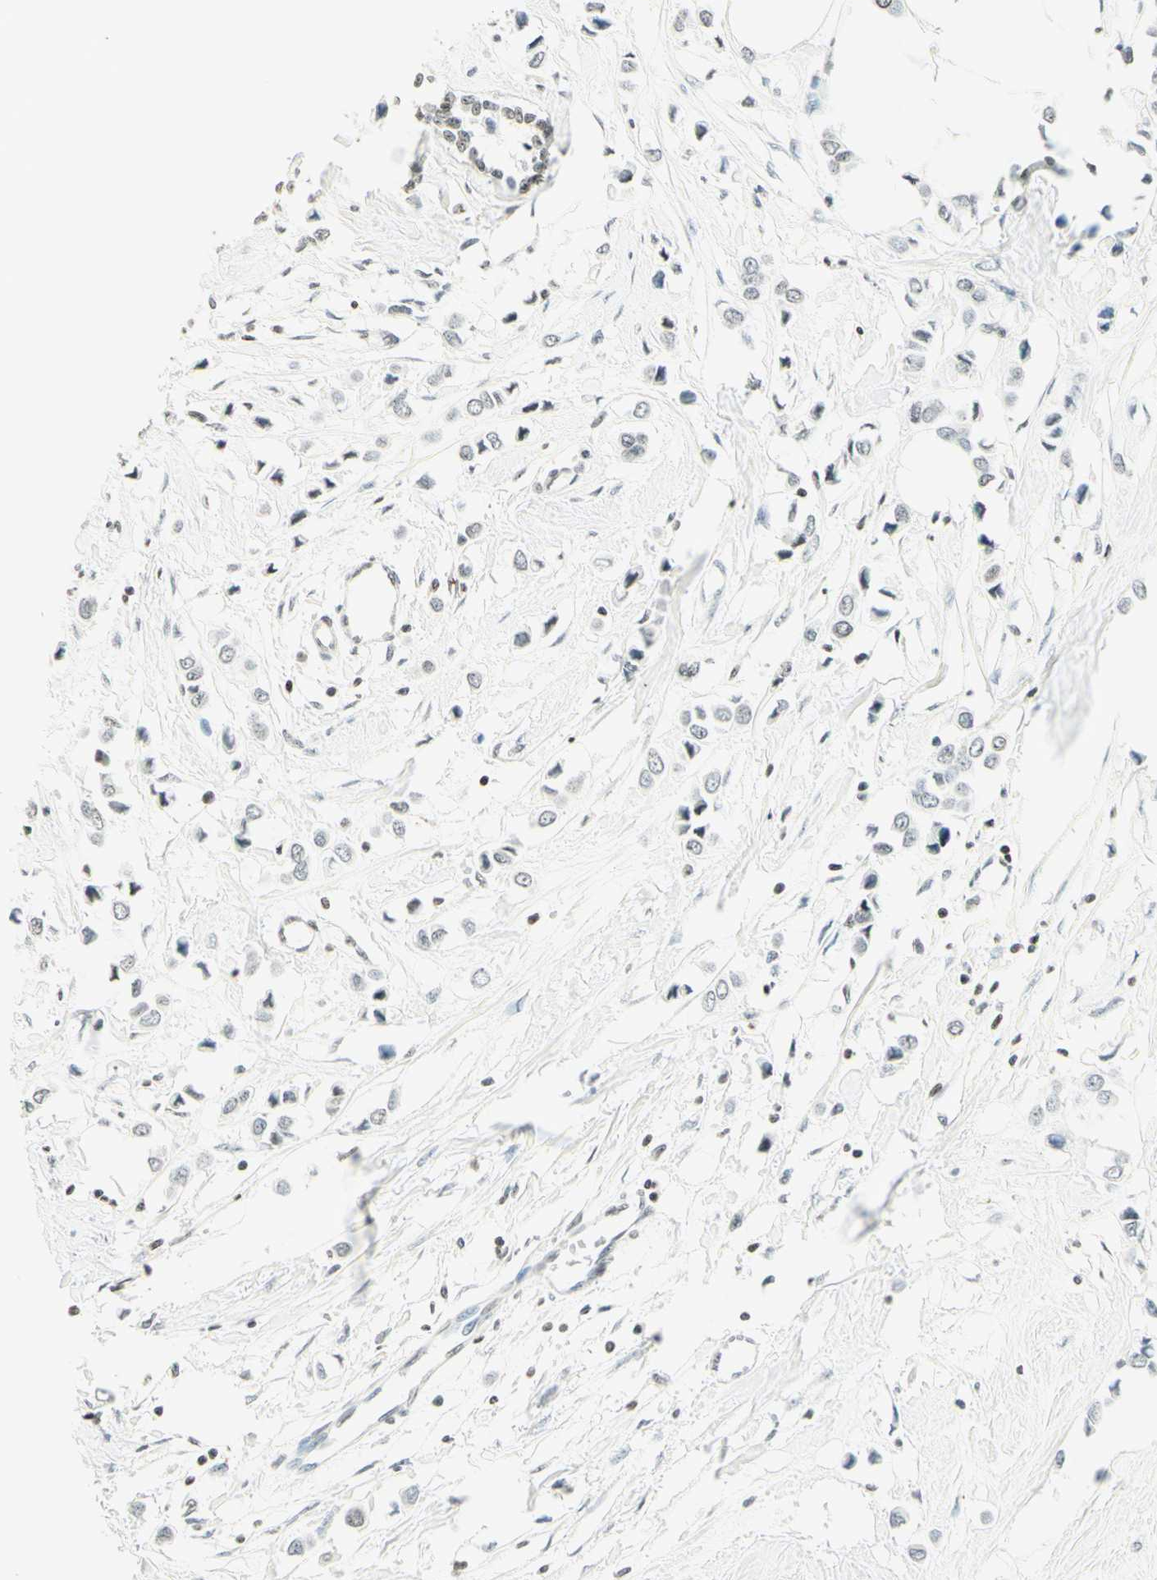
{"staining": {"intensity": "weak", "quantity": "25%-75%", "location": "nuclear"}, "tissue": "breast cancer", "cell_type": "Tumor cells", "image_type": "cancer", "snomed": [{"axis": "morphology", "description": "Lobular carcinoma"}, {"axis": "topography", "description": "Breast"}], "caption": "Human breast cancer (lobular carcinoma) stained with a protein marker shows weak staining in tumor cells.", "gene": "MSH2", "patient": {"sex": "female", "age": 51}}